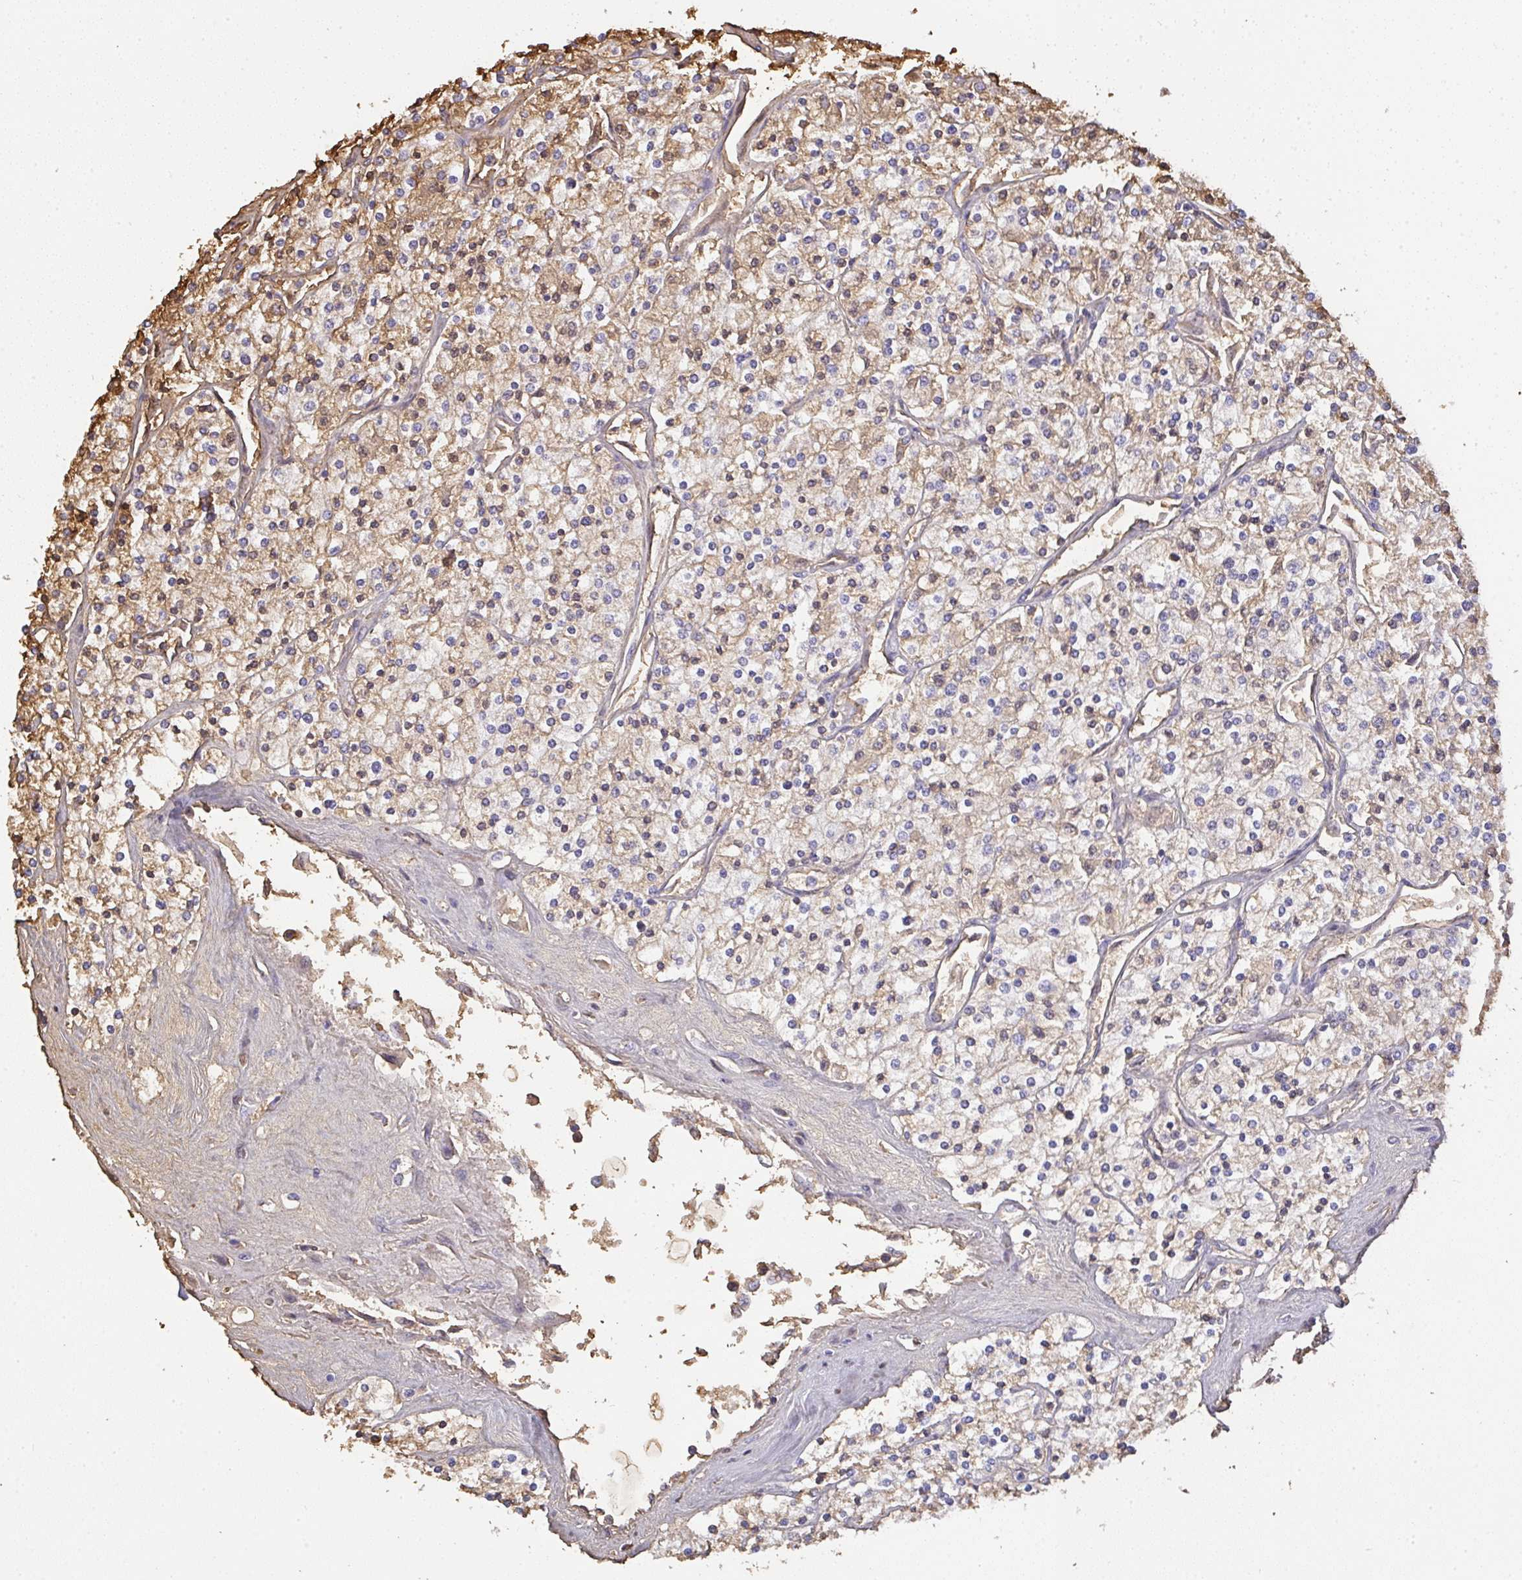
{"staining": {"intensity": "moderate", "quantity": "25%-75%", "location": "cytoplasmic/membranous"}, "tissue": "renal cancer", "cell_type": "Tumor cells", "image_type": "cancer", "snomed": [{"axis": "morphology", "description": "Adenocarcinoma, NOS"}, {"axis": "topography", "description": "Kidney"}], "caption": "Tumor cells demonstrate medium levels of moderate cytoplasmic/membranous expression in about 25%-75% of cells in renal cancer. (Stains: DAB in brown, nuclei in blue, Microscopy: brightfield microscopy at high magnification).", "gene": "SMYD5", "patient": {"sex": "male", "age": 80}}